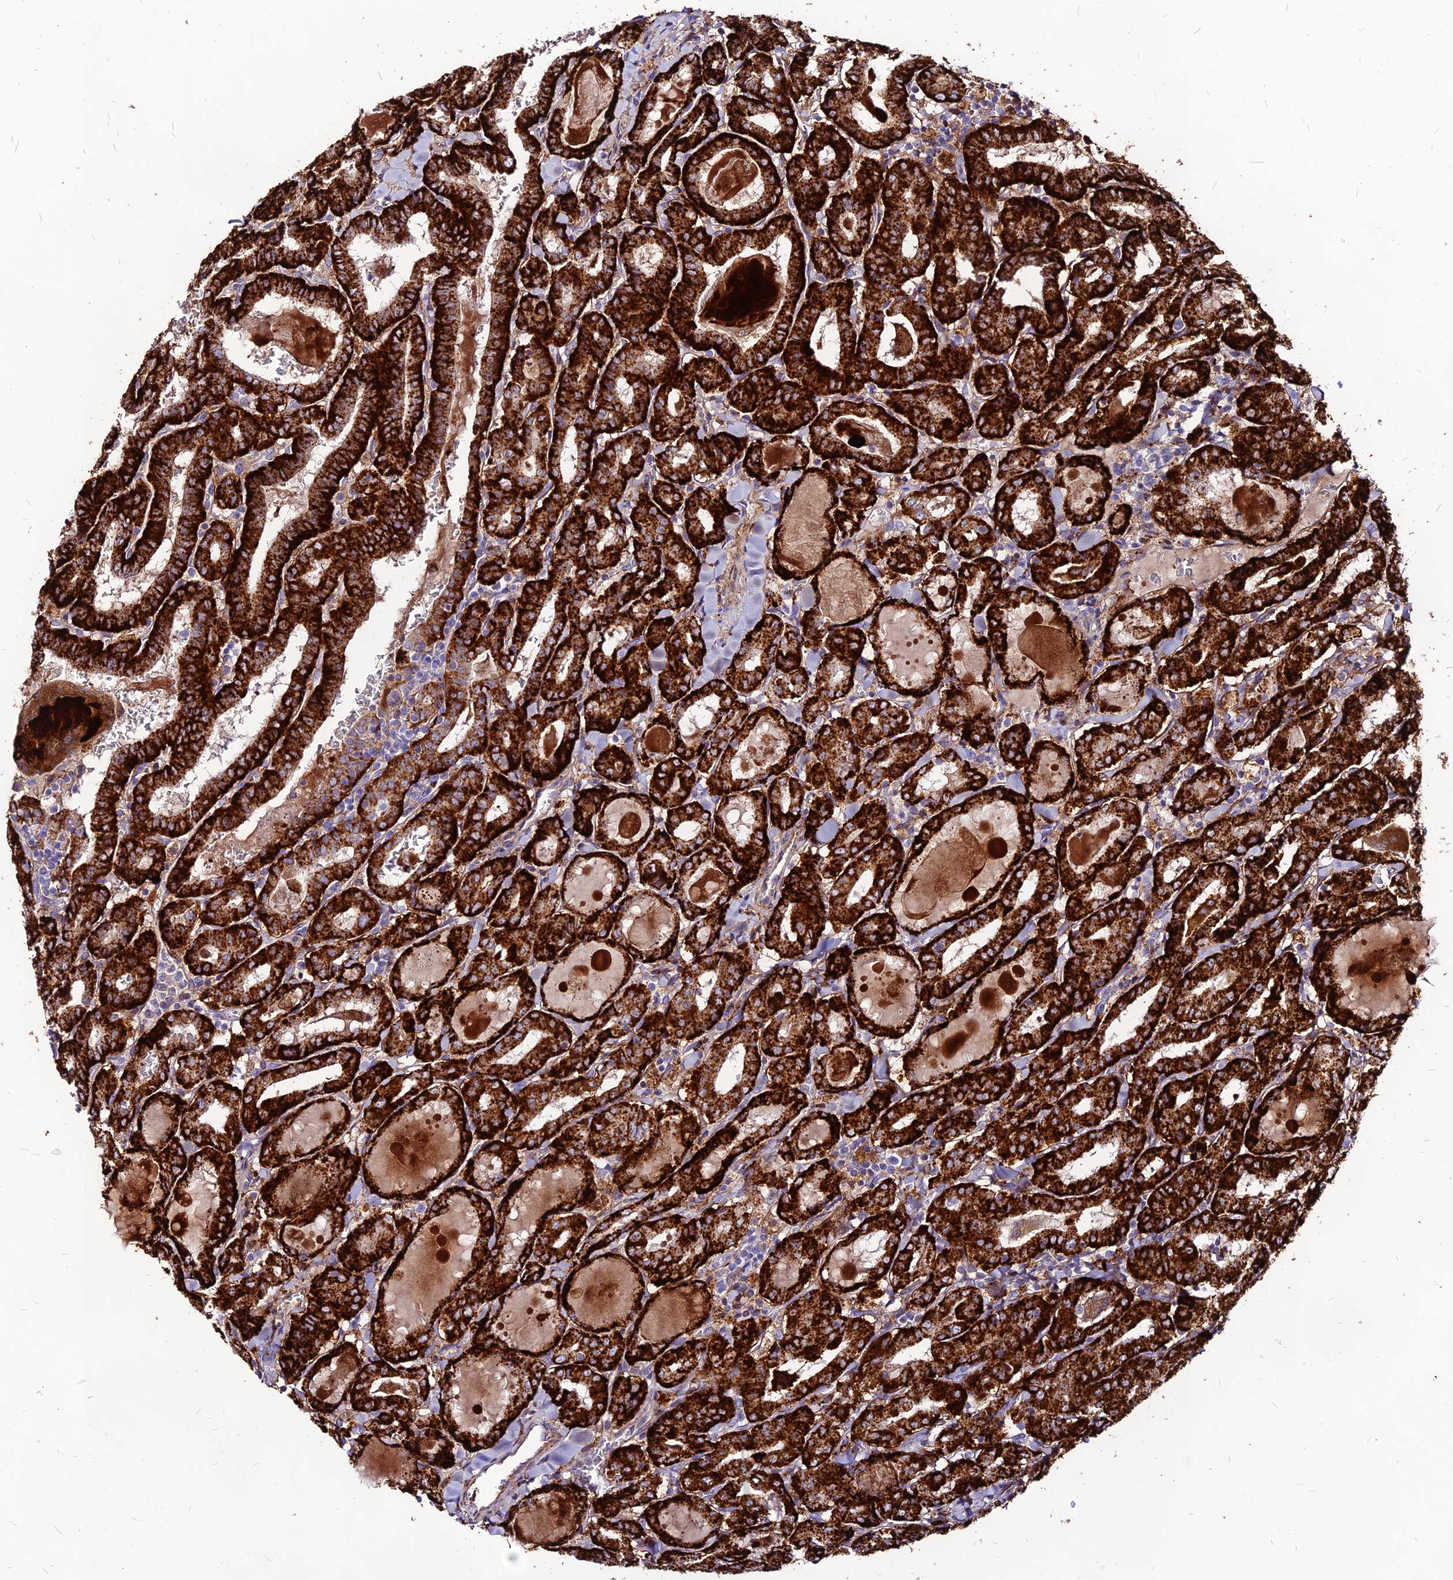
{"staining": {"intensity": "strong", "quantity": ">75%", "location": "cytoplasmic/membranous"}, "tissue": "thyroid cancer", "cell_type": "Tumor cells", "image_type": "cancer", "snomed": [{"axis": "morphology", "description": "Papillary adenocarcinoma, NOS"}, {"axis": "topography", "description": "Thyroid gland"}], "caption": "An immunohistochemistry (IHC) photomicrograph of neoplastic tissue is shown. Protein staining in brown highlights strong cytoplasmic/membranous positivity in thyroid papillary adenocarcinoma within tumor cells.", "gene": "RIMOC1", "patient": {"sex": "female", "age": 72}}